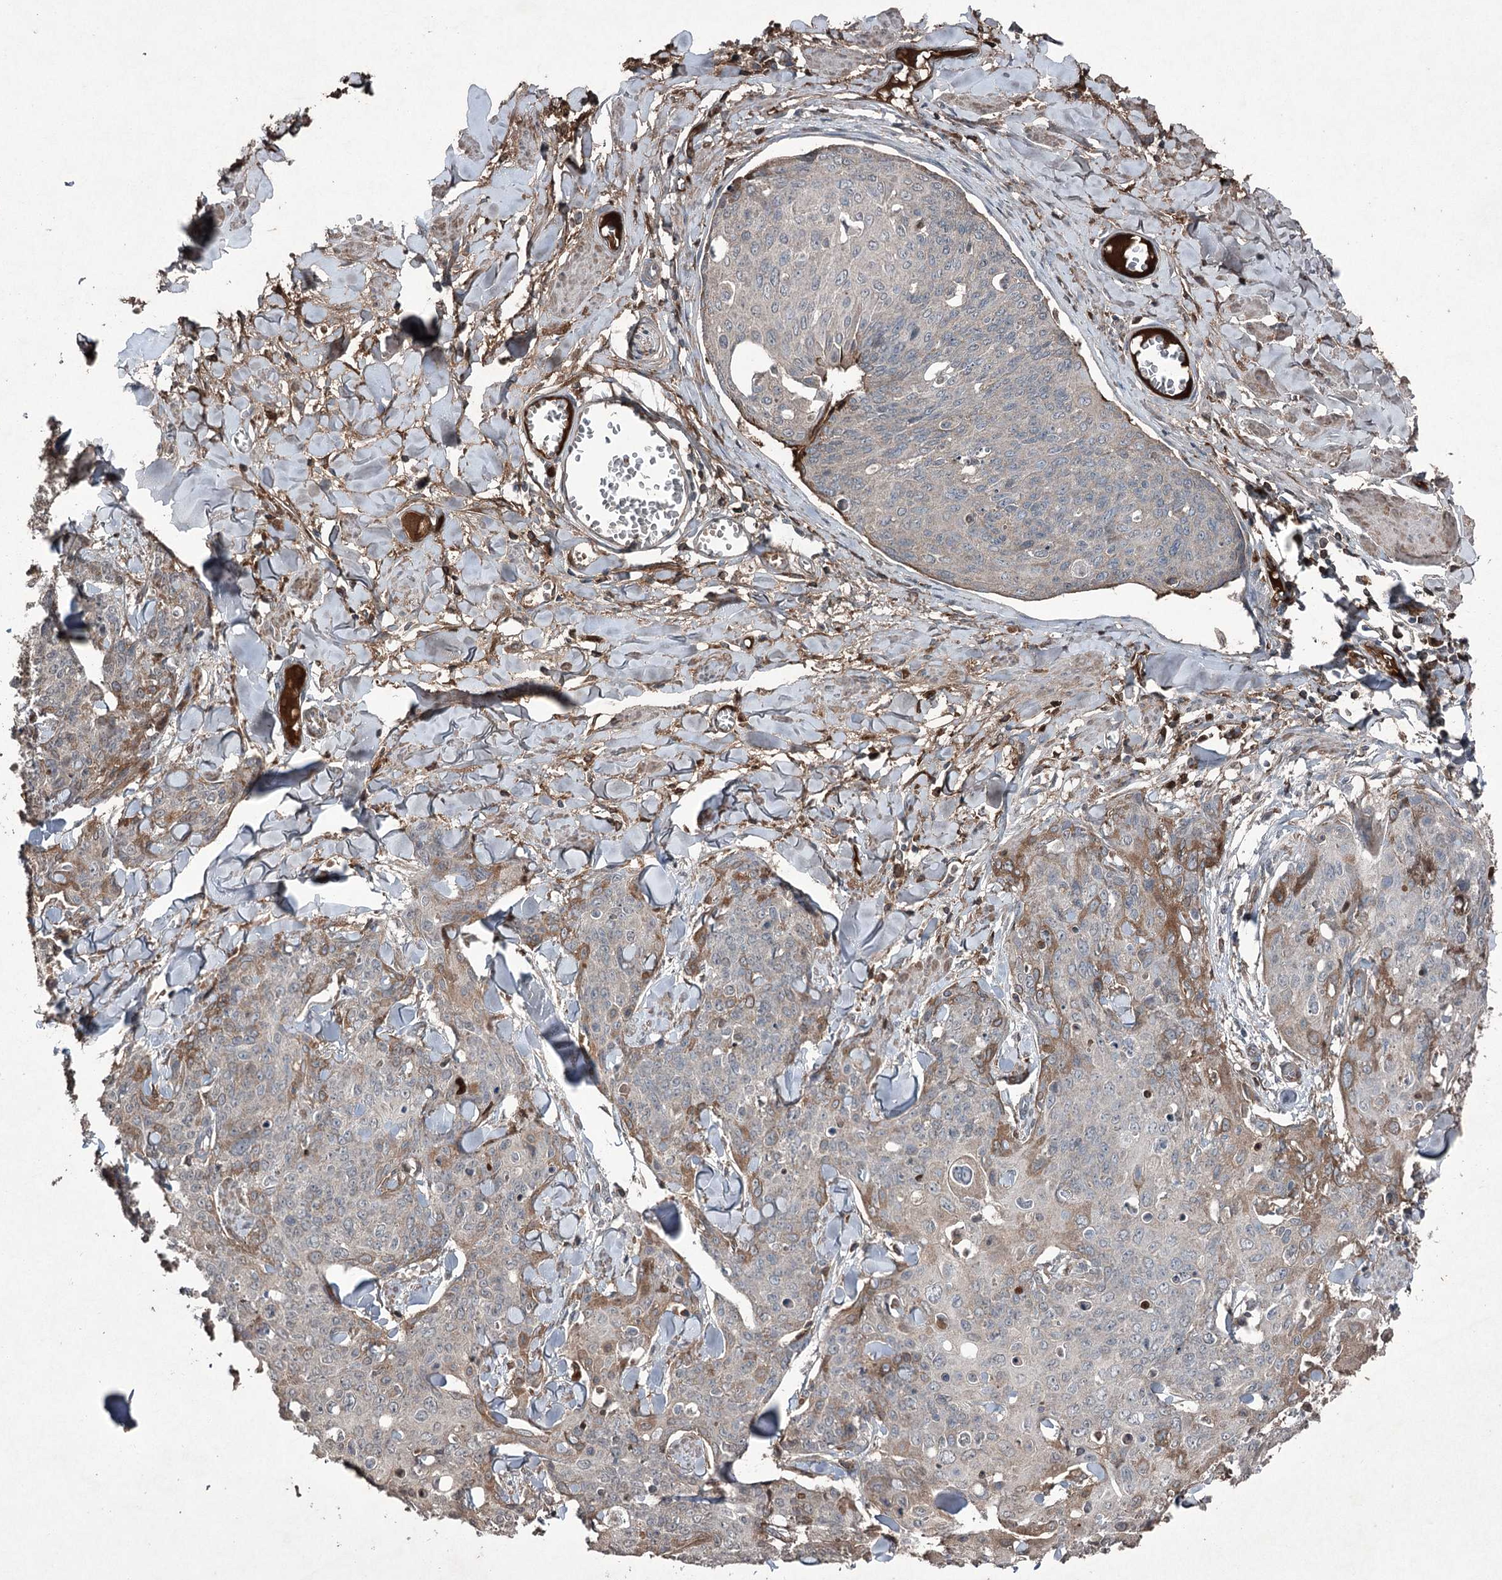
{"staining": {"intensity": "moderate", "quantity": "<25%", "location": "cytoplasmic/membranous"}, "tissue": "skin cancer", "cell_type": "Tumor cells", "image_type": "cancer", "snomed": [{"axis": "morphology", "description": "Squamous cell carcinoma, NOS"}, {"axis": "topography", "description": "Skin"}, {"axis": "topography", "description": "Vulva"}], "caption": "A brown stain labels moderate cytoplasmic/membranous staining of a protein in skin squamous cell carcinoma tumor cells.", "gene": "PGLYRP2", "patient": {"sex": "female", "age": 85}}